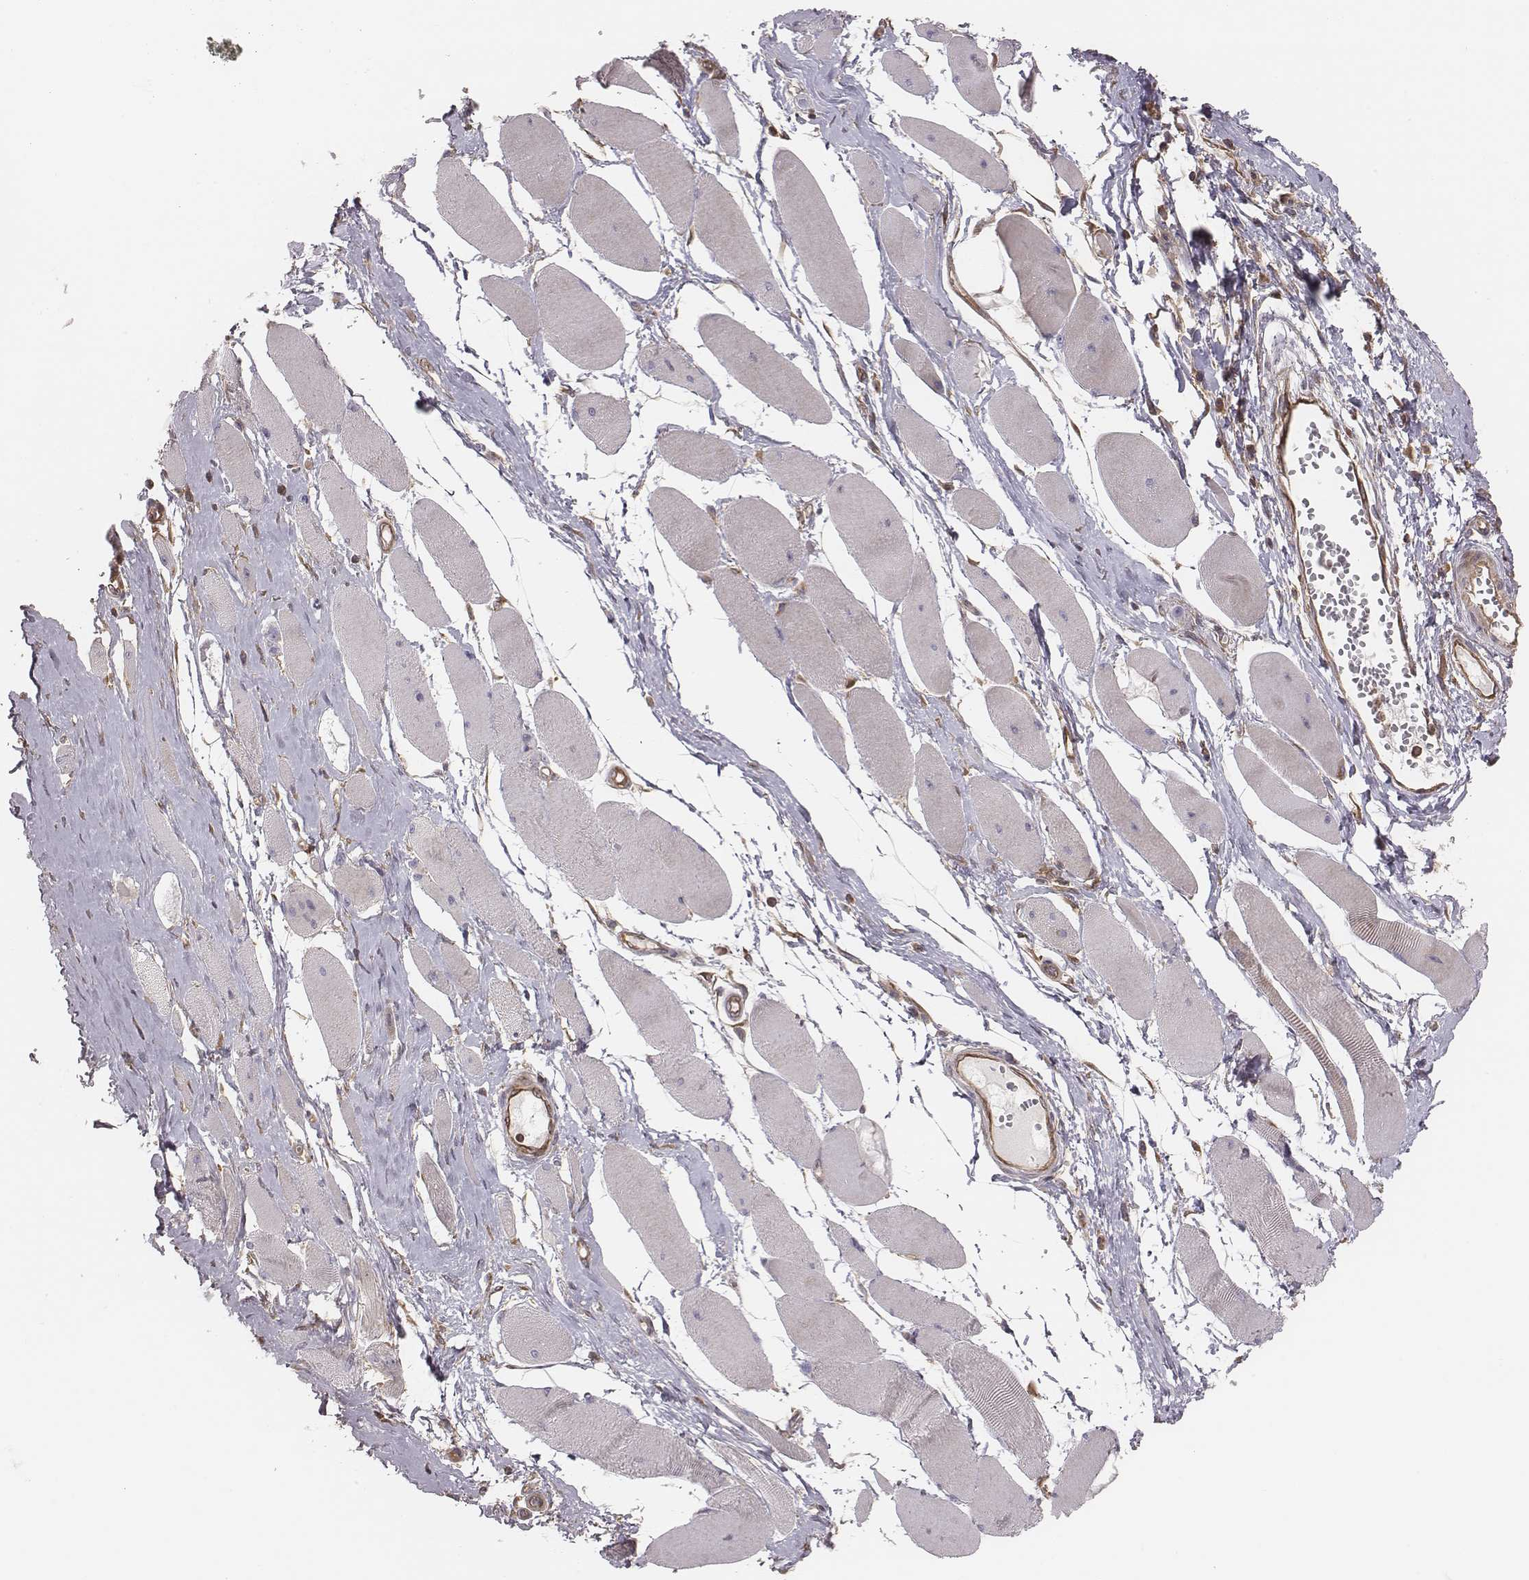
{"staining": {"intensity": "weak", "quantity": "<25%", "location": "cytoplasmic/membranous"}, "tissue": "skeletal muscle", "cell_type": "Myocytes", "image_type": "normal", "snomed": [{"axis": "morphology", "description": "Normal tissue, NOS"}, {"axis": "topography", "description": "Skeletal muscle"}], "caption": "High magnification brightfield microscopy of benign skeletal muscle stained with DAB (brown) and counterstained with hematoxylin (blue): myocytes show no significant staining. (DAB (3,3'-diaminobenzidine) immunohistochemistry (IHC) with hematoxylin counter stain).", "gene": "CAD", "patient": {"sex": "female", "age": 75}}